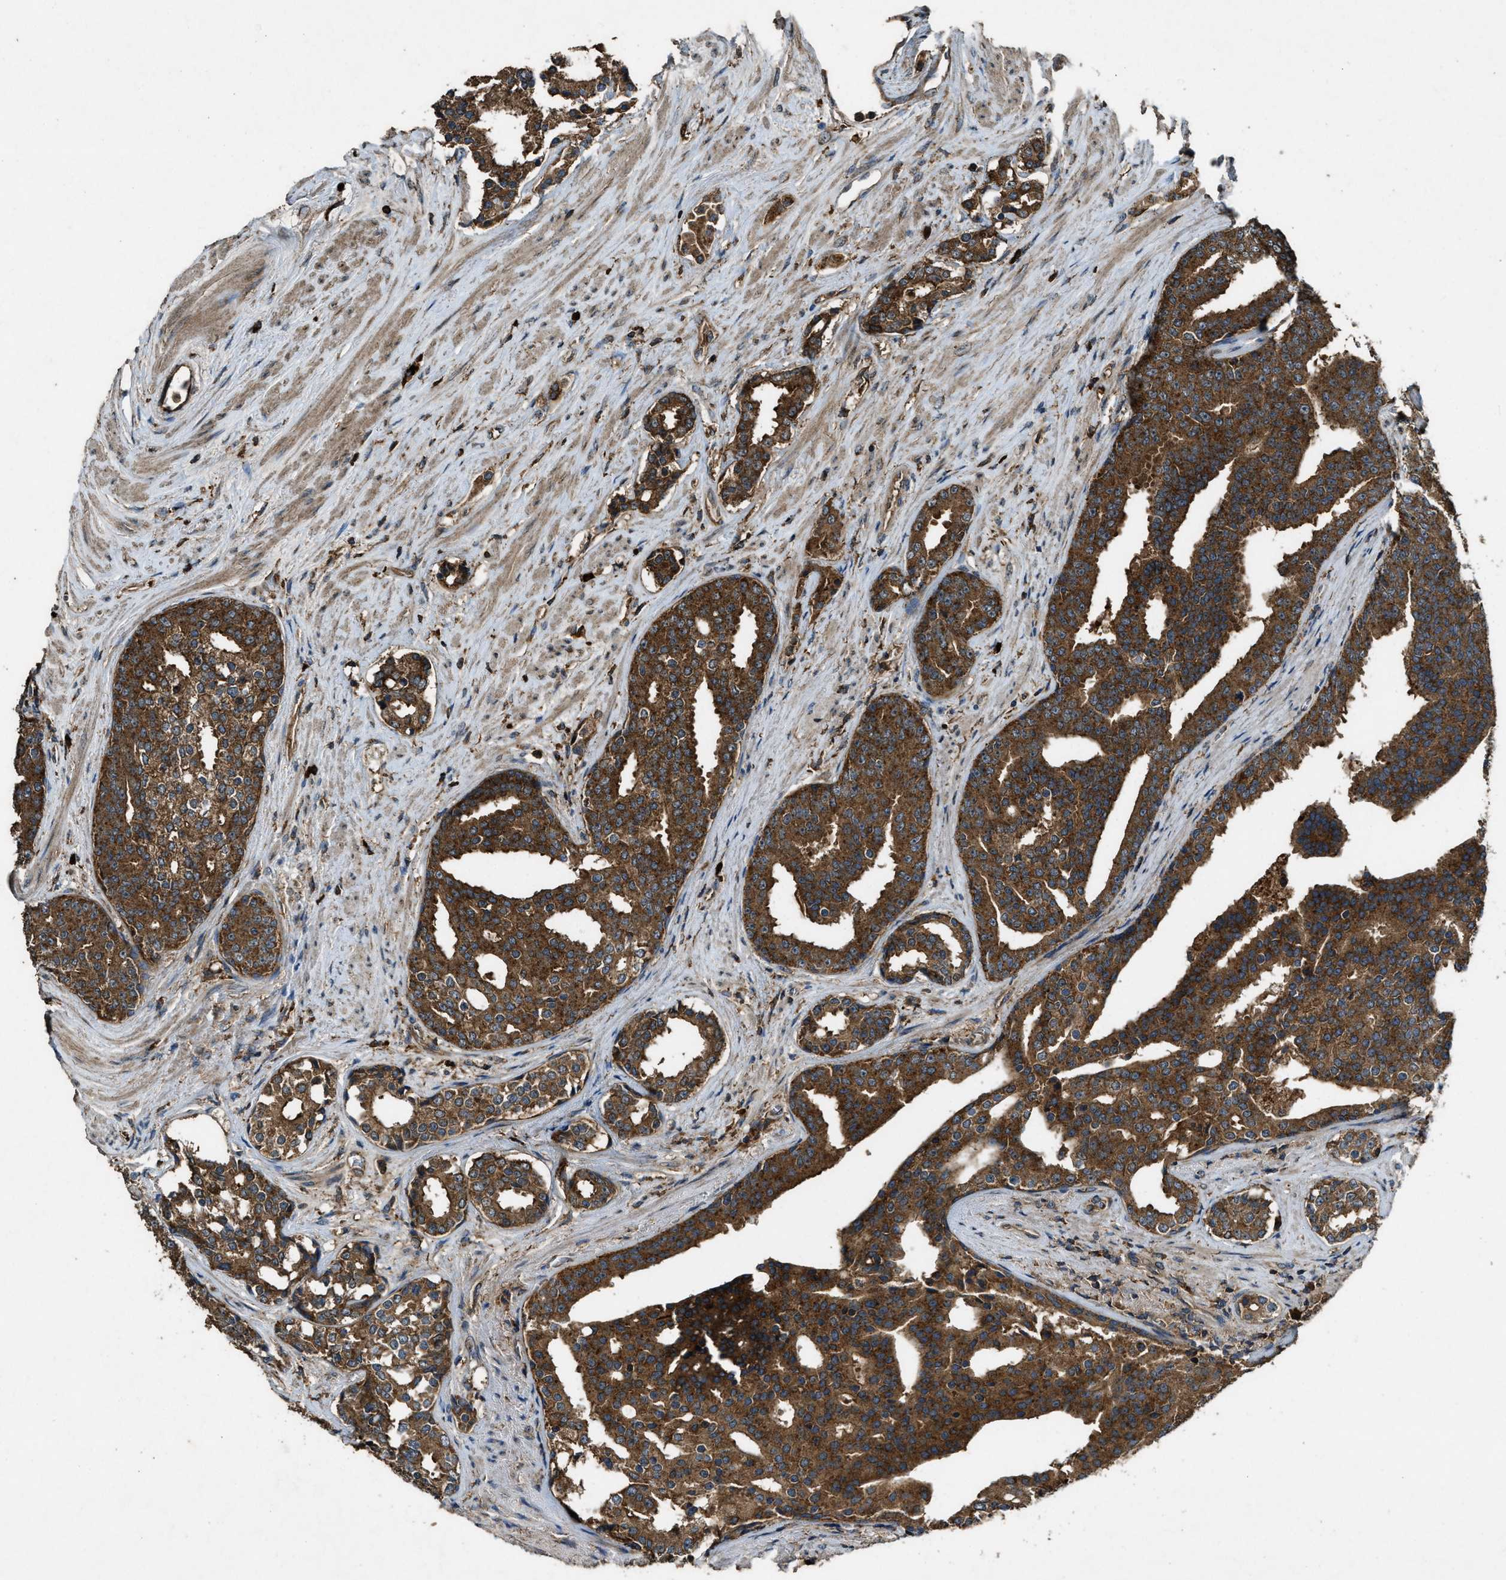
{"staining": {"intensity": "strong", "quantity": ">75%", "location": "cytoplasmic/membranous"}, "tissue": "prostate cancer", "cell_type": "Tumor cells", "image_type": "cancer", "snomed": [{"axis": "morphology", "description": "Adenocarcinoma, High grade"}, {"axis": "topography", "description": "Prostate"}], "caption": "Tumor cells display high levels of strong cytoplasmic/membranous positivity in approximately >75% of cells in prostate cancer (high-grade adenocarcinoma).", "gene": "MAP3K8", "patient": {"sex": "male", "age": 71}}